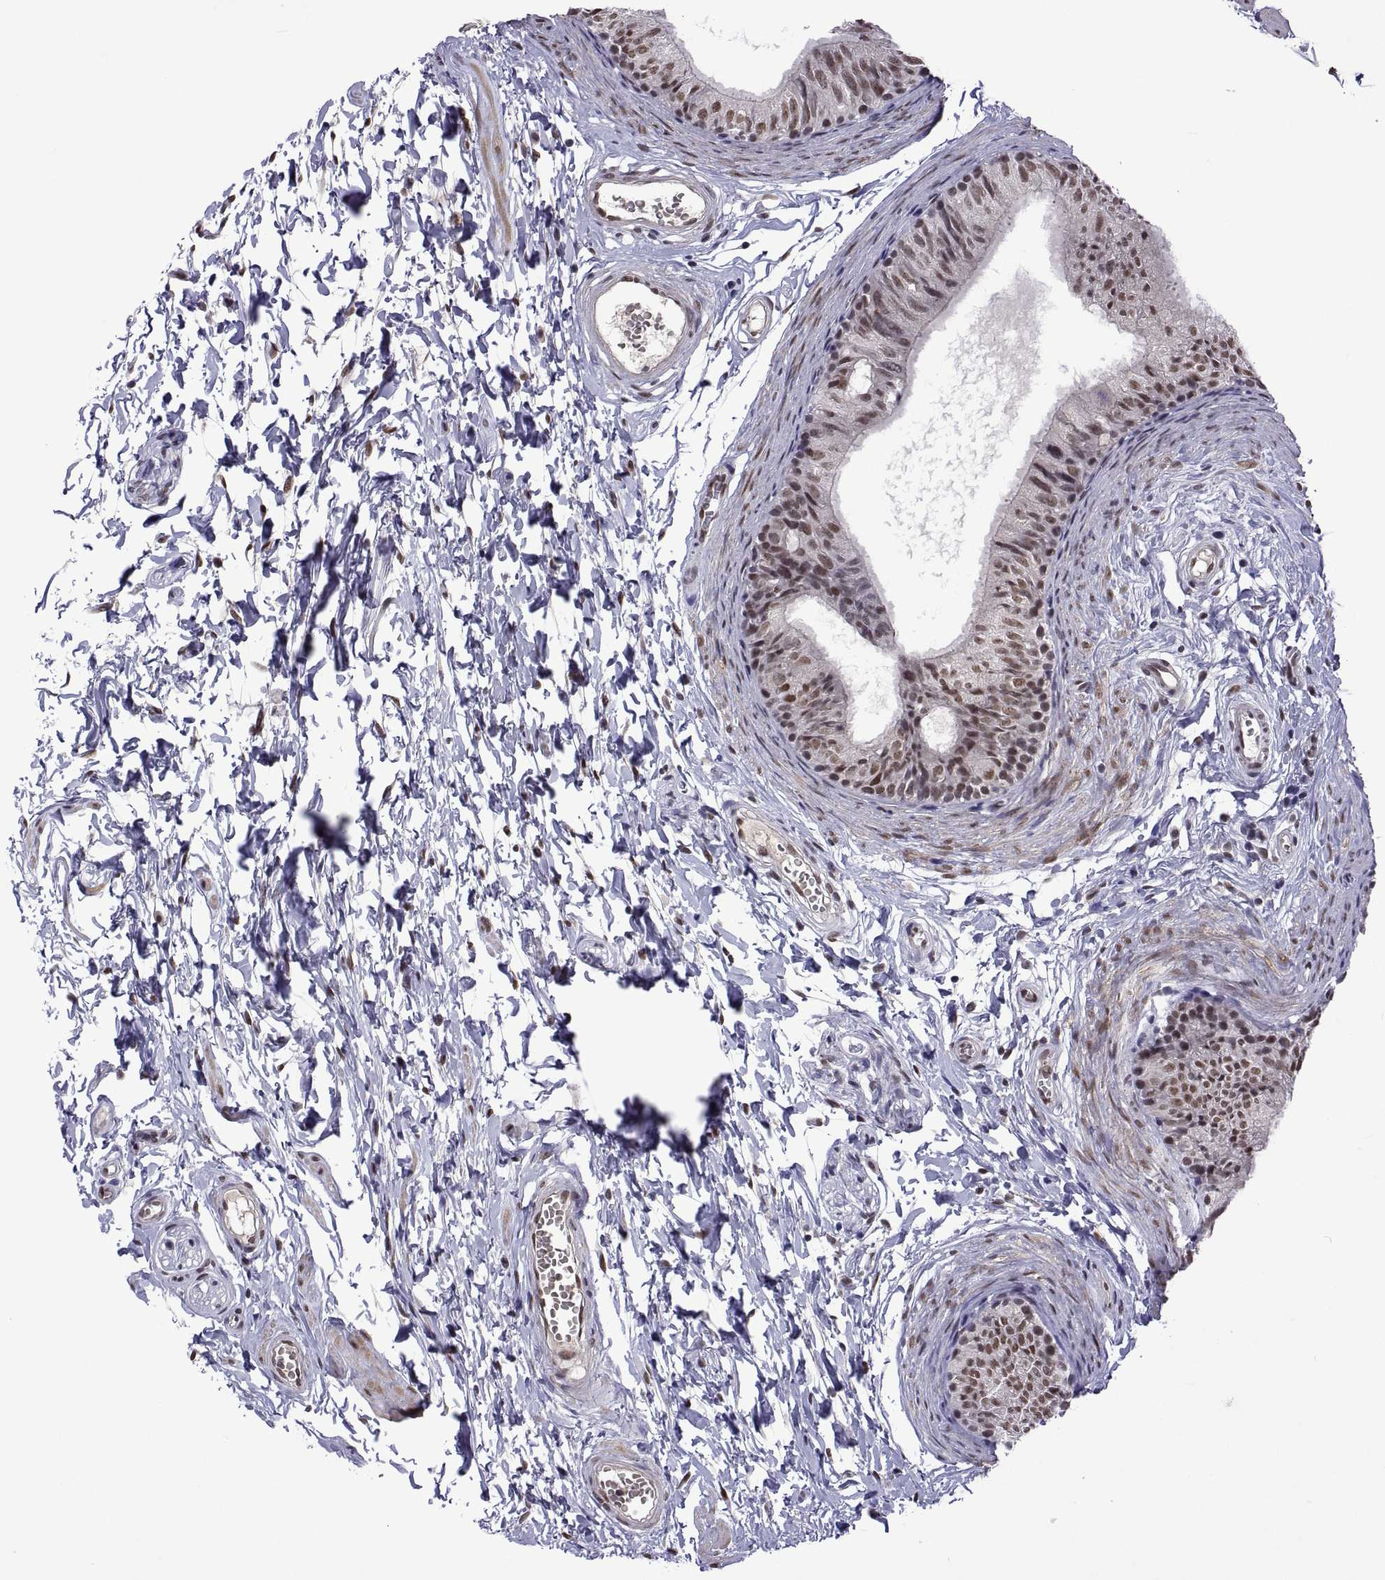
{"staining": {"intensity": "moderate", "quantity": ">75%", "location": "nuclear"}, "tissue": "epididymis", "cell_type": "Glandular cells", "image_type": "normal", "snomed": [{"axis": "morphology", "description": "Normal tissue, NOS"}, {"axis": "topography", "description": "Epididymis"}], "caption": "Epididymis stained for a protein (brown) demonstrates moderate nuclear positive positivity in approximately >75% of glandular cells.", "gene": "NR4A1", "patient": {"sex": "male", "age": 22}}